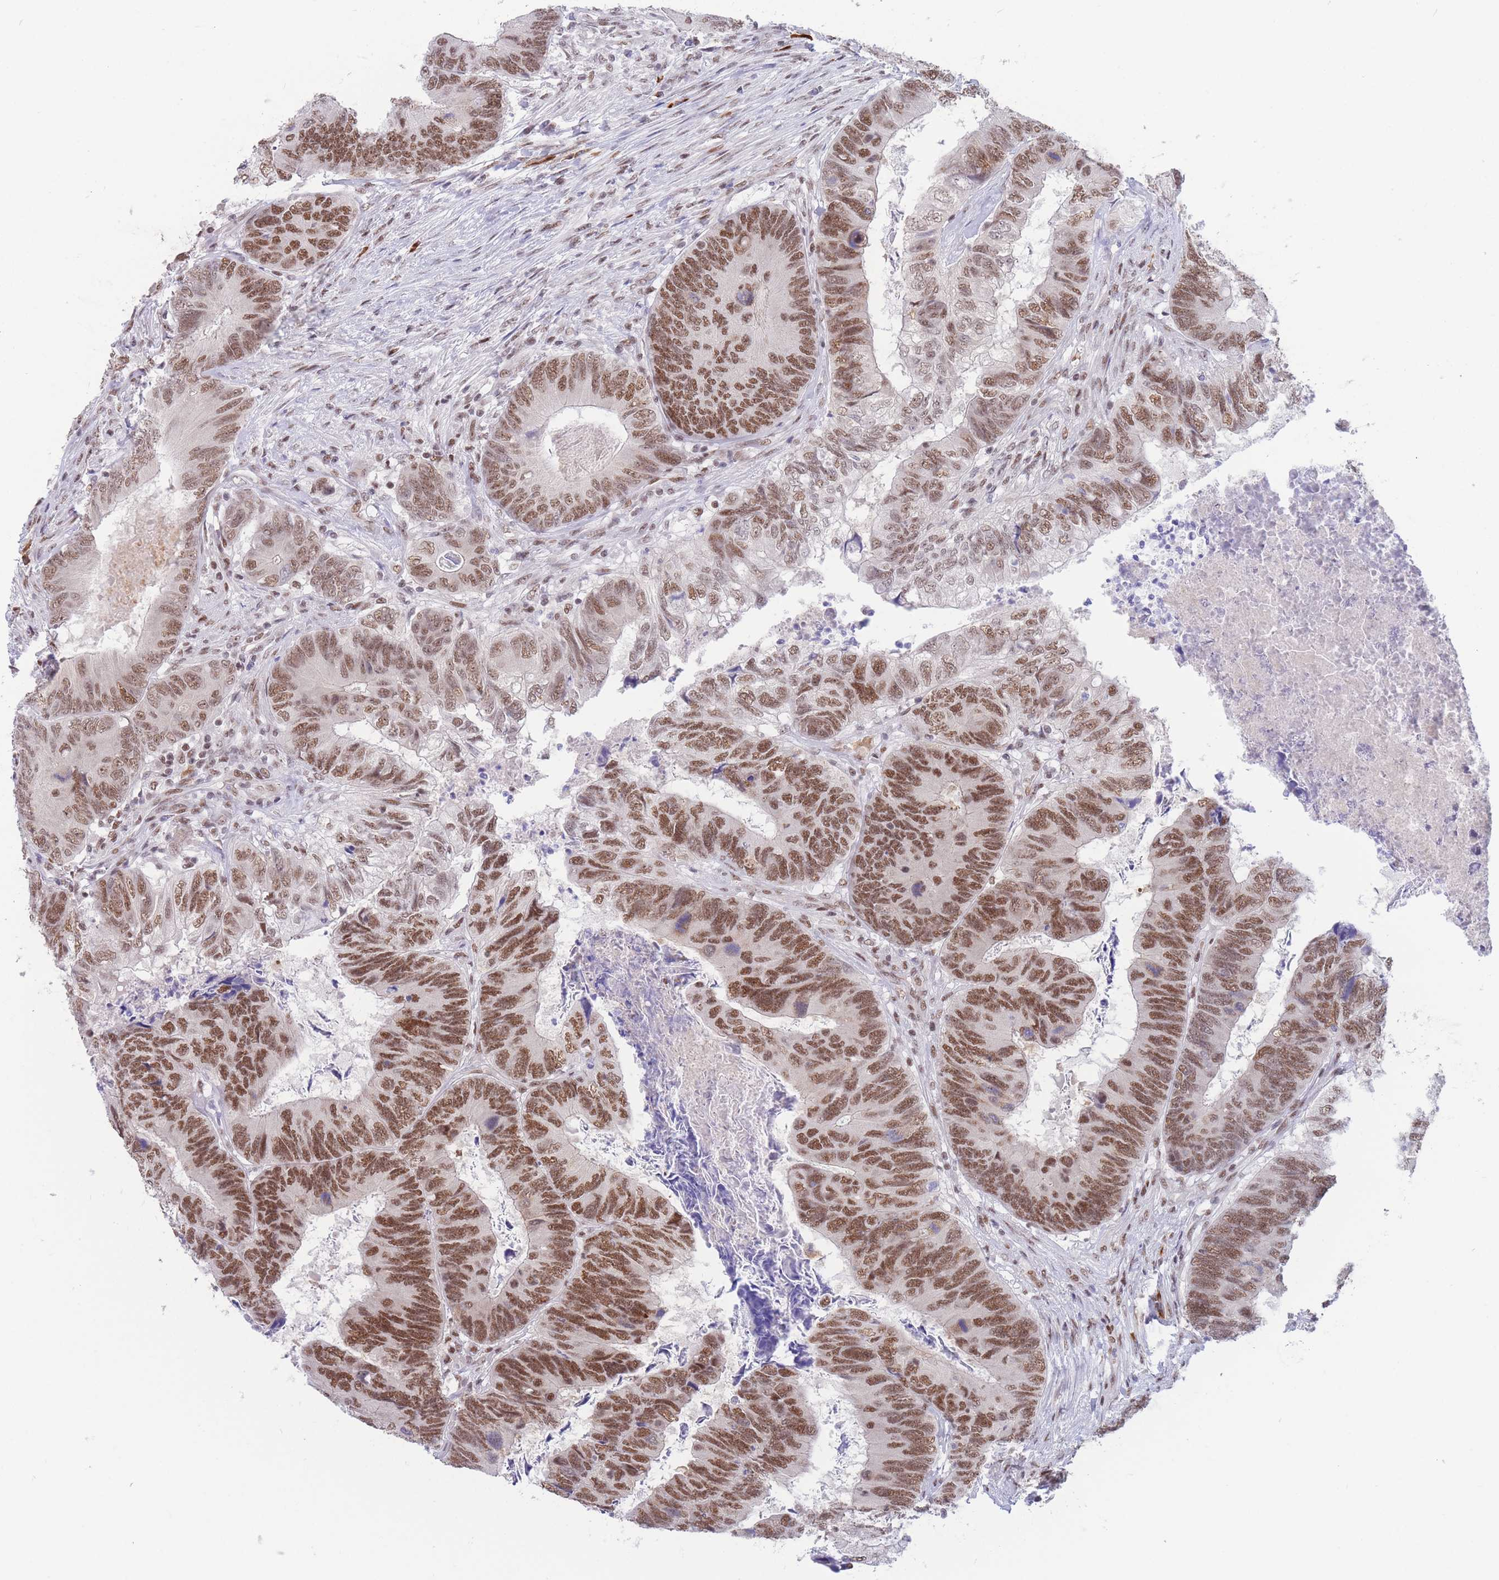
{"staining": {"intensity": "moderate", "quantity": ">75%", "location": "nuclear"}, "tissue": "colorectal cancer", "cell_type": "Tumor cells", "image_type": "cancer", "snomed": [{"axis": "morphology", "description": "Adenocarcinoma, NOS"}, {"axis": "topography", "description": "Colon"}], "caption": "This is an image of immunohistochemistry staining of colorectal cancer, which shows moderate positivity in the nuclear of tumor cells.", "gene": "SMAD9", "patient": {"sex": "female", "age": 67}}